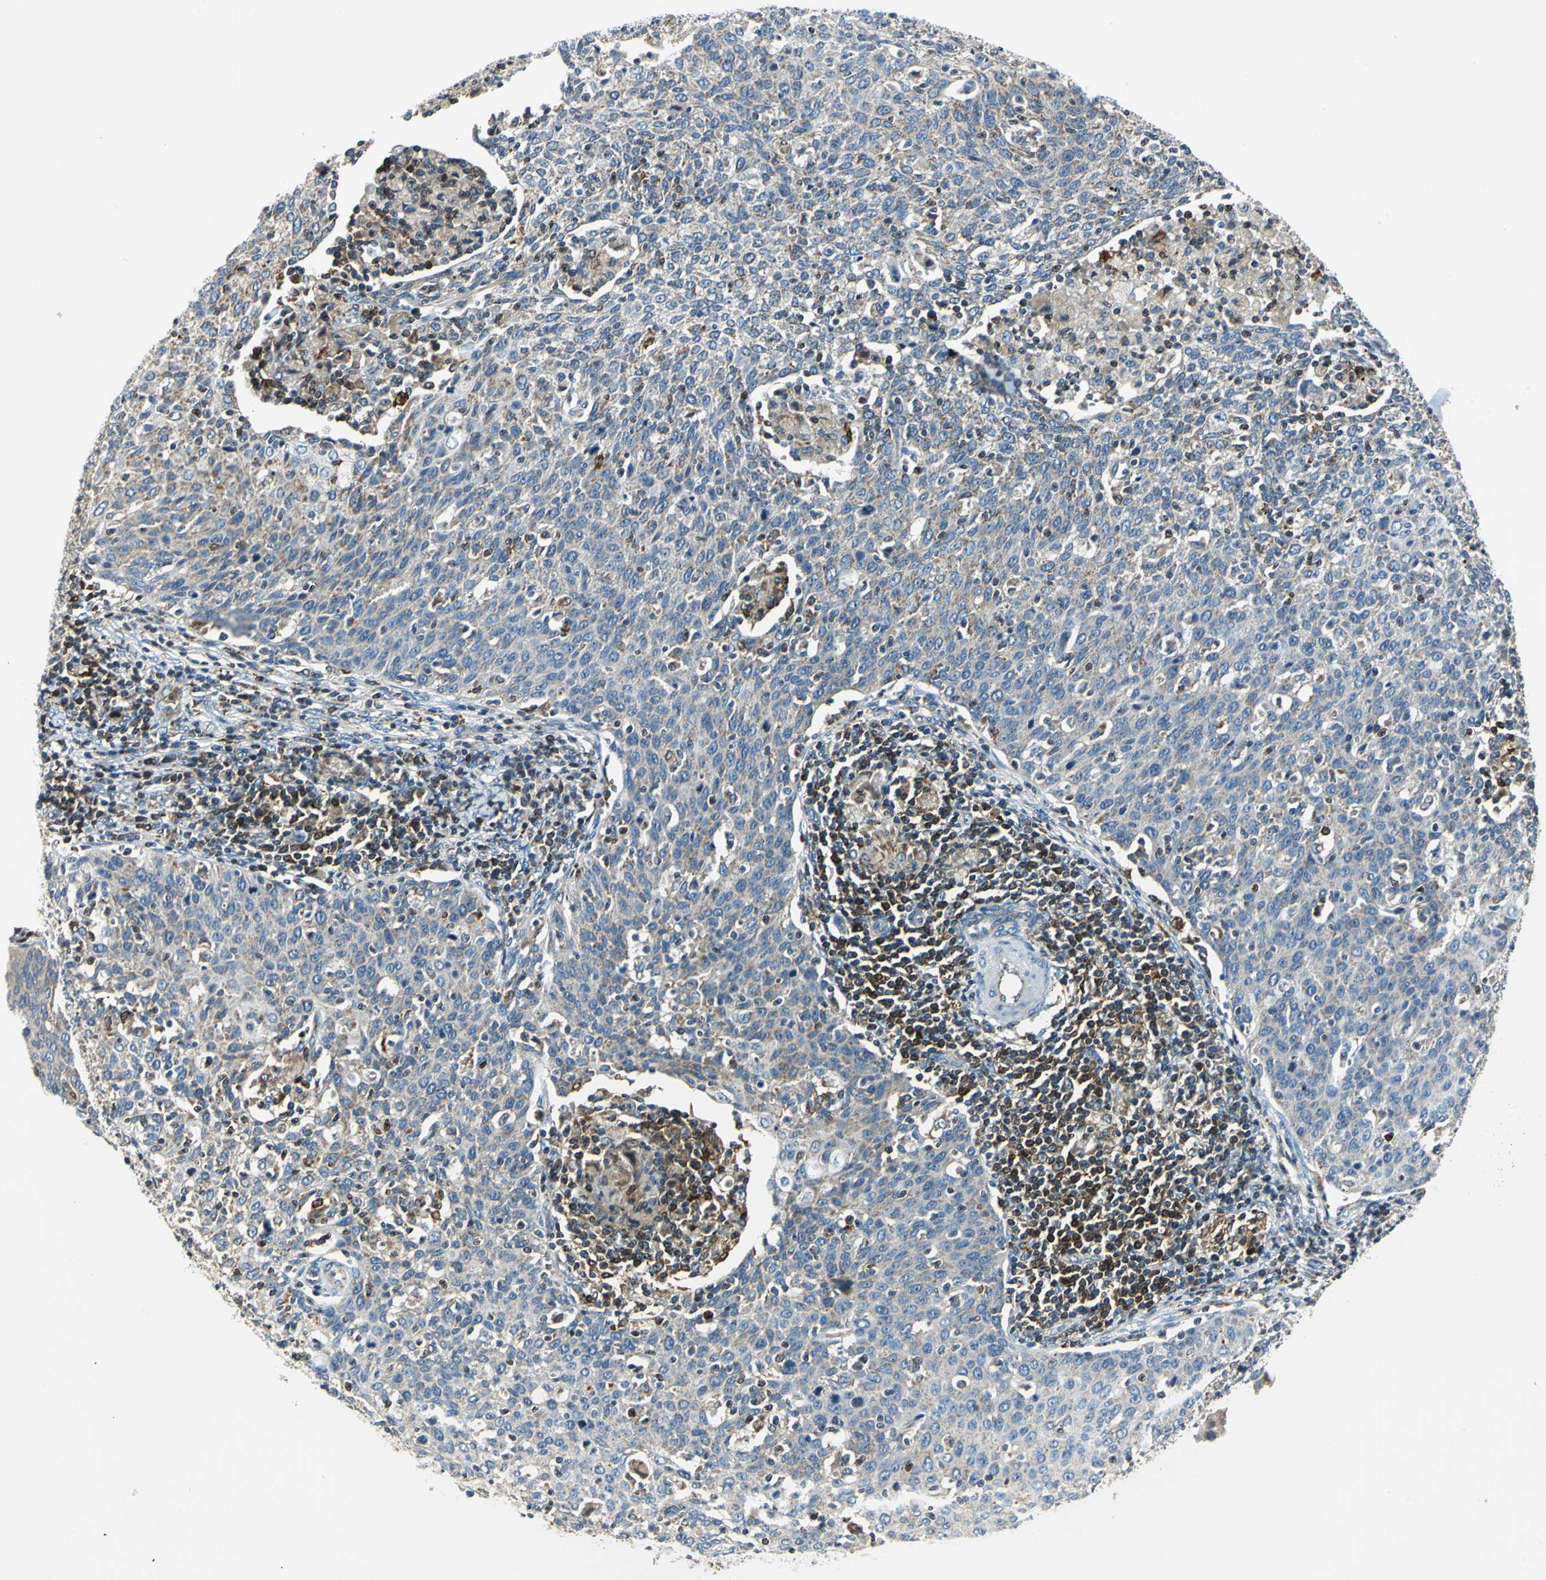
{"staining": {"intensity": "moderate", "quantity": ">75%", "location": "cytoplasmic/membranous"}, "tissue": "cervical cancer", "cell_type": "Tumor cells", "image_type": "cancer", "snomed": [{"axis": "morphology", "description": "Squamous cell carcinoma, NOS"}, {"axis": "topography", "description": "Cervix"}], "caption": "Brown immunohistochemical staining in human cervical cancer reveals moderate cytoplasmic/membranous positivity in about >75% of tumor cells.", "gene": "USP40", "patient": {"sex": "female", "age": 38}}